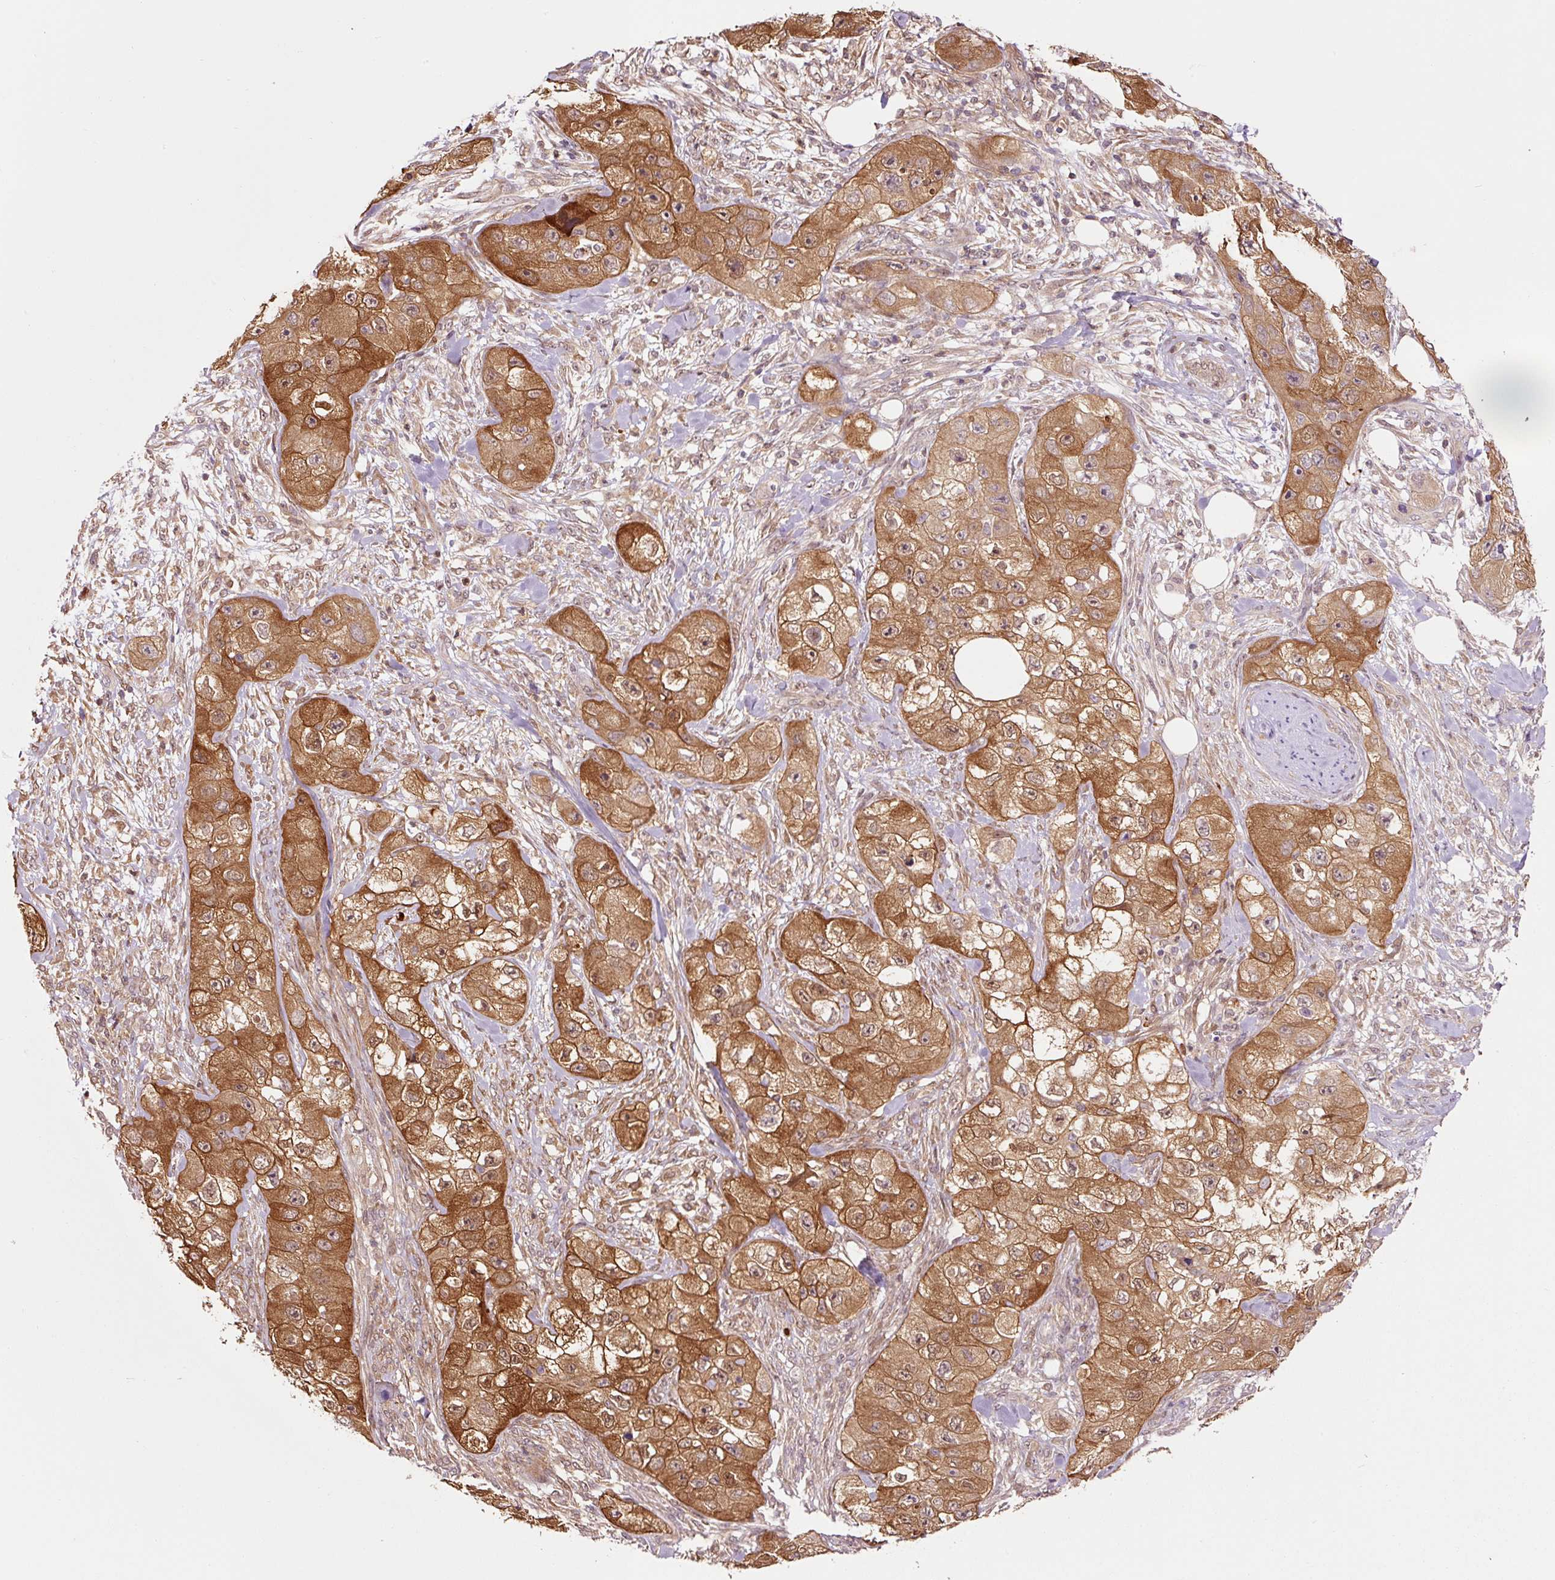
{"staining": {"intensity": "moderate", "quantity": ">75%", "location": "cytoplasmic/membranous,nuclear"}, "tissue": "skin cancer", "cell_type": "Tumor cells", "image_type": "cancer", "snomed": [{"axis": "morphology", "description": "Squamous cell carcinoma, NOS"}, {"axis": "topography", "description": "Skin"}, {"axis": "topography", "description": "Subcutis"}], "caption": "IHC micrograph of human skin squamous cell carcinoma stained for a protein (brown), which exhibits medium levels of moderate cytoplasmic/membranous and nuclear expression in about >75% of tumor cells.", "gene": "FBXL14", "patient": {"sex": "male", "age": 73}}